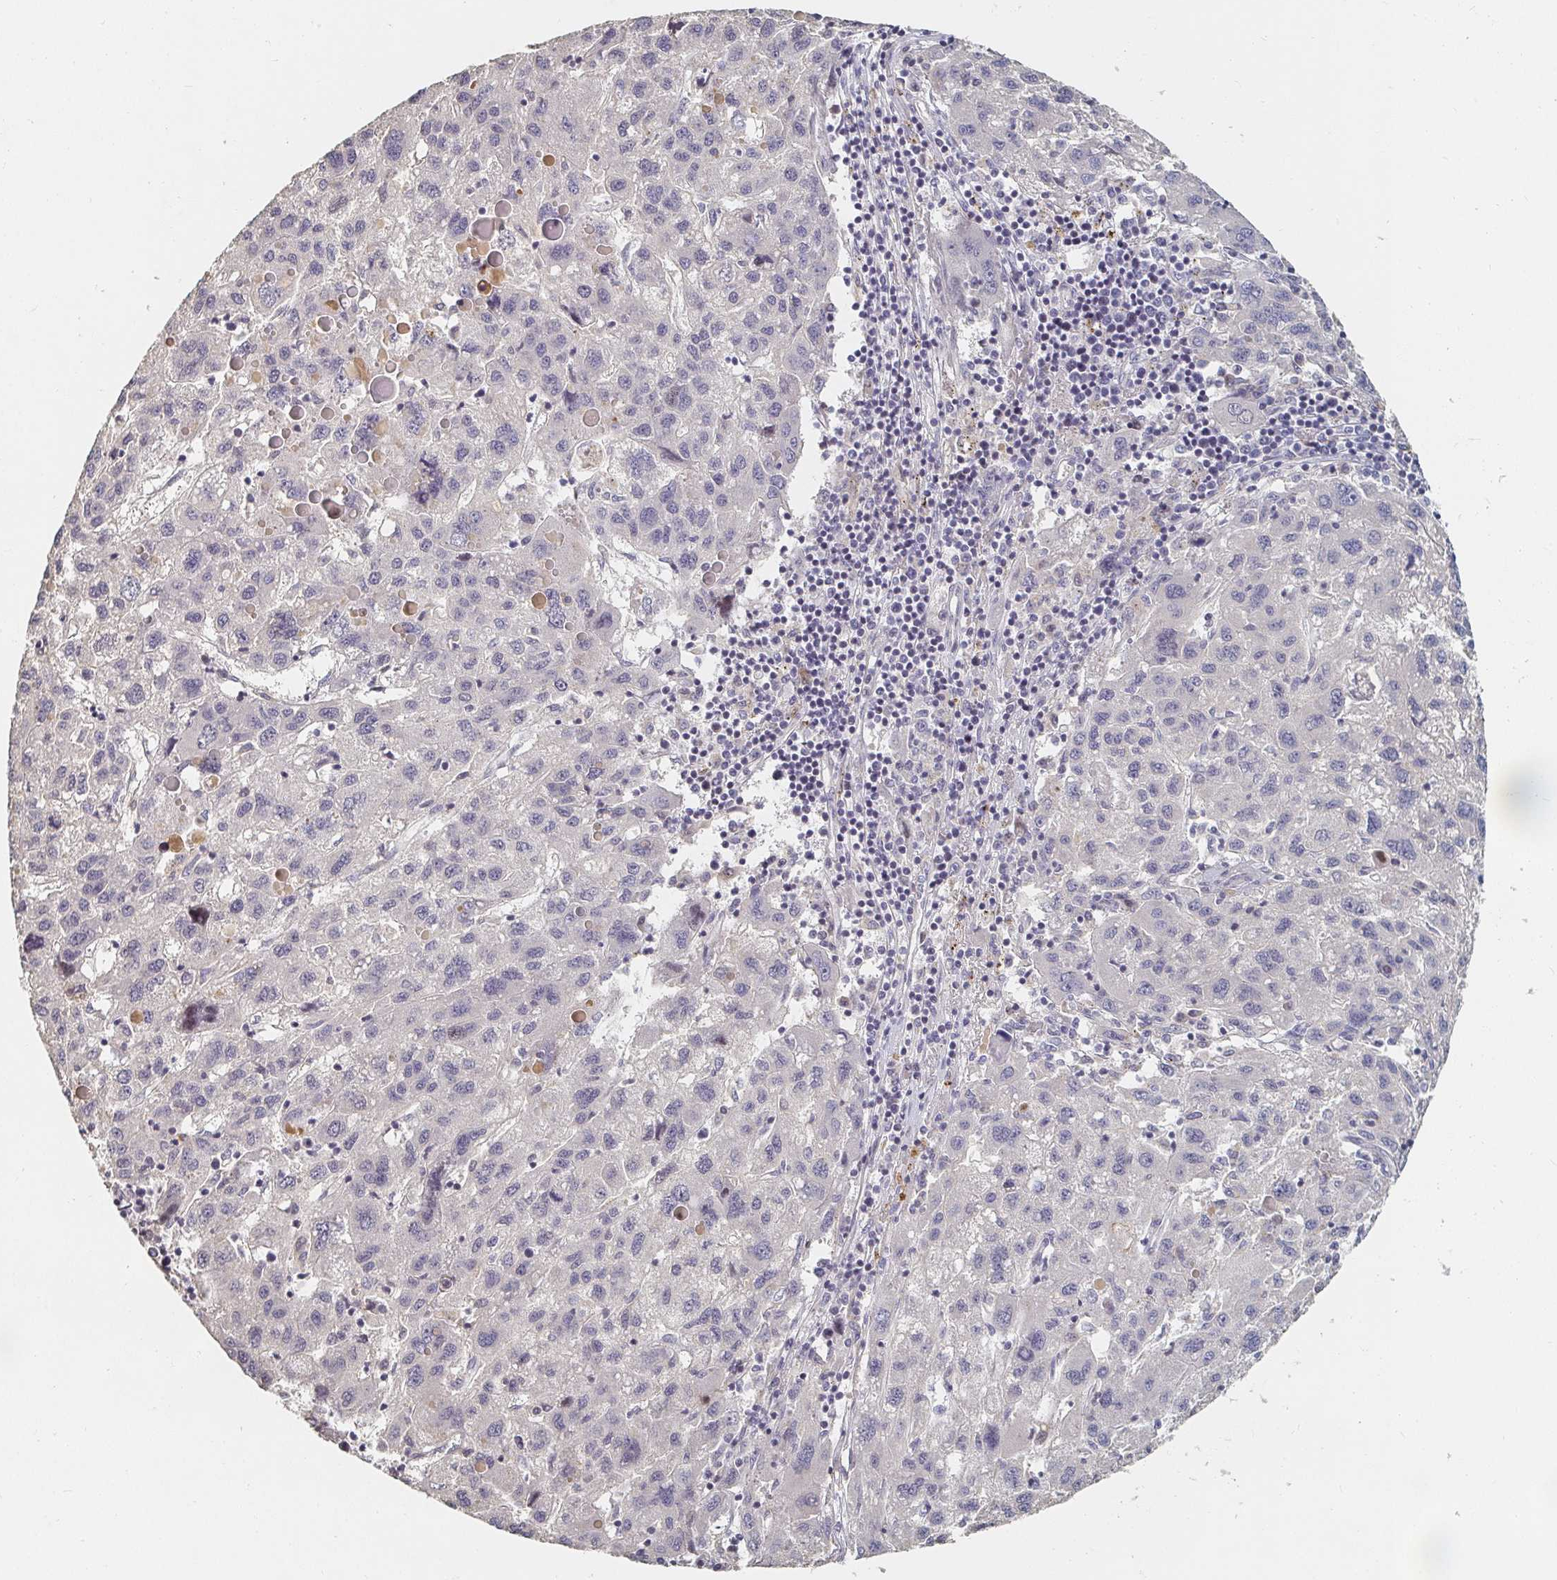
{"staining": {"intensity": "negative", "quantity": "none", "location": "none"}, "tissue": "liver cancer", "cell_type": "Tumor cells", "image_type": "cancer", "snomed": [{"axis": "morphology", "description": "Carcinoma, Hepatocellular, NOS"}, {"axis": "topography", "description": "Liver"}], "caption": "Immunohistochemistry of human hepatocellular carcinoma (liver) exhibits no expression in tumor cells.", "gene": "NME9", "patient": {"sex": "female", "age": 77}}